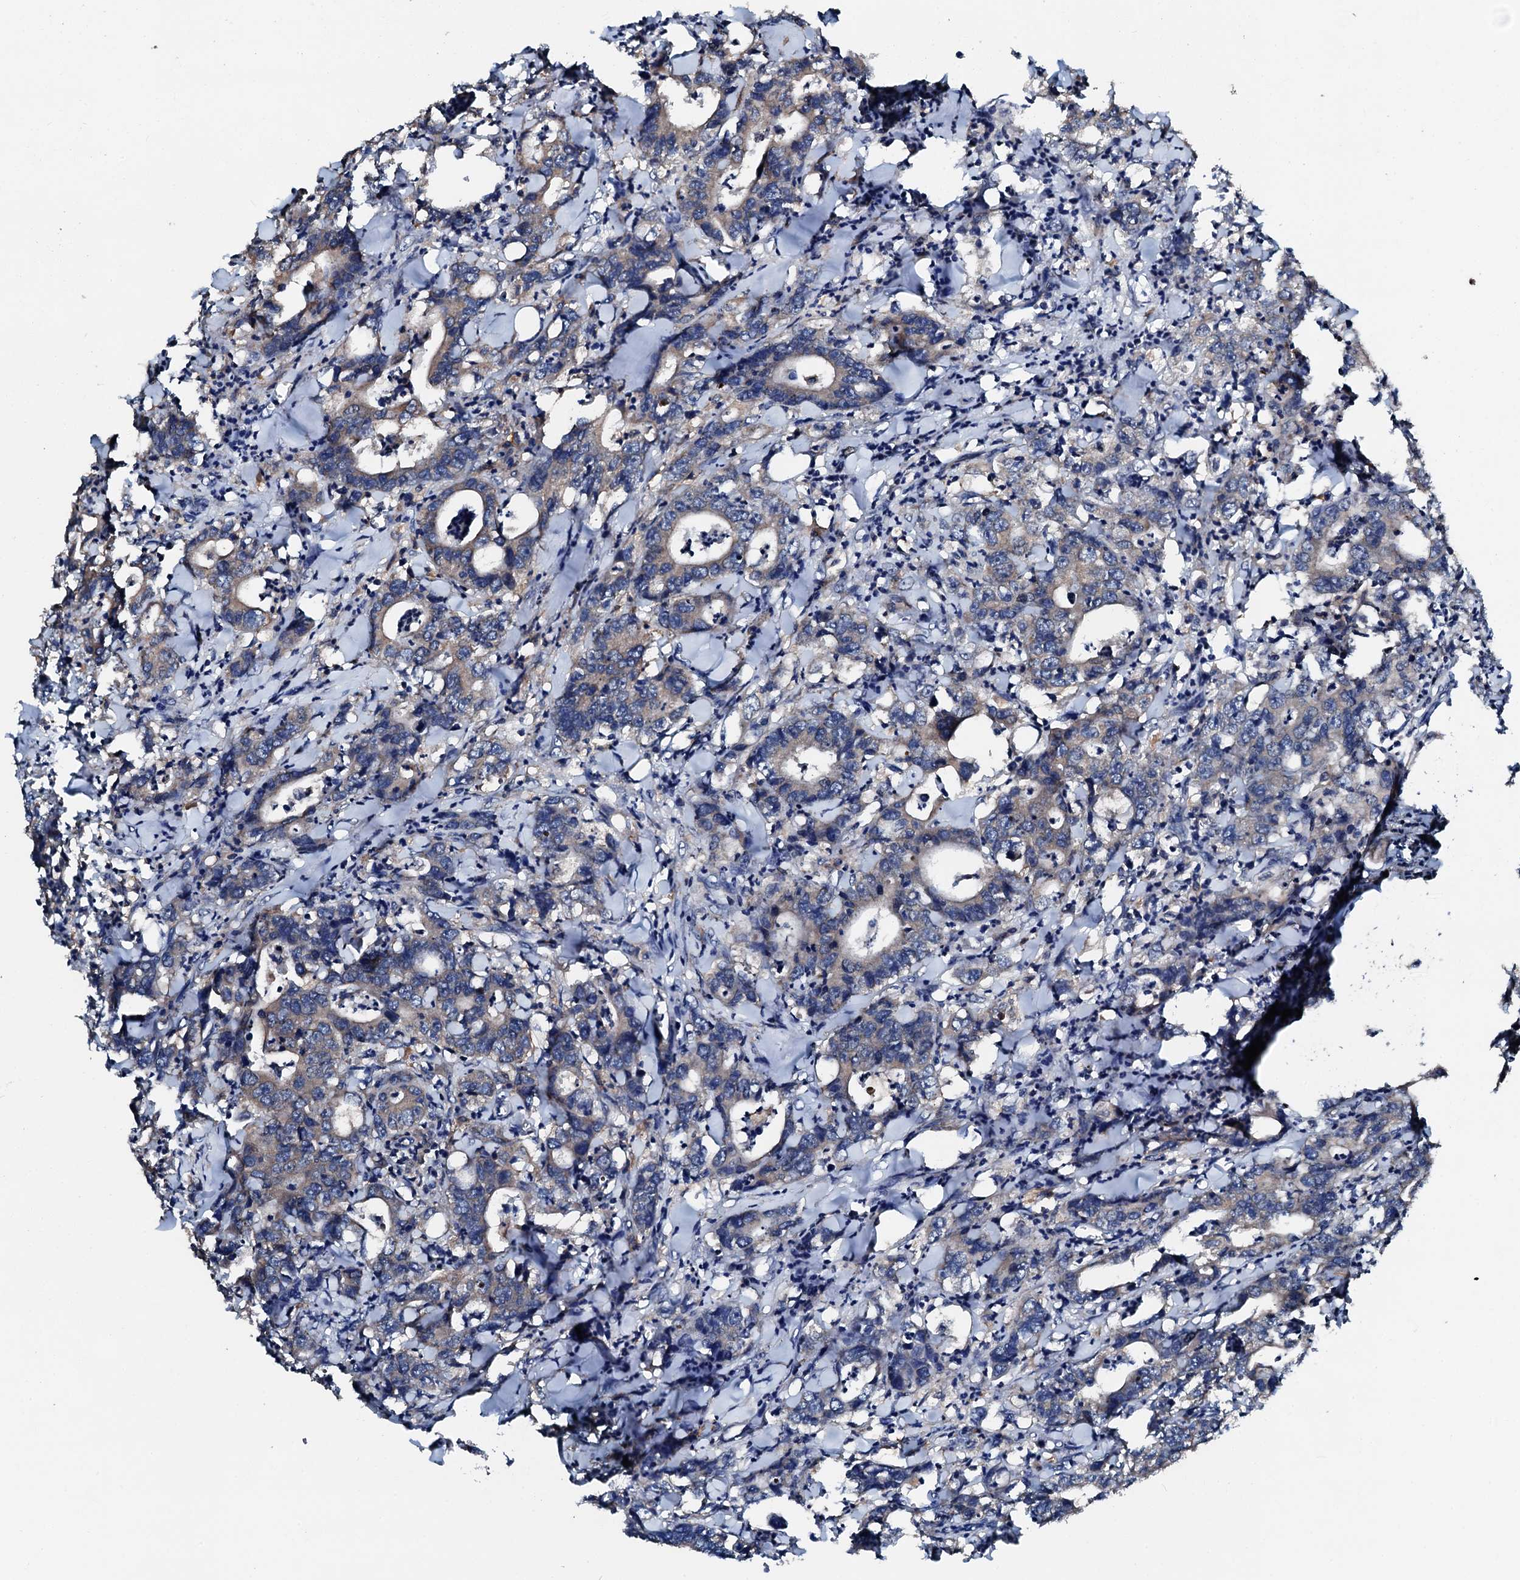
{"staining": {"intensity": "weak", "quantity": "<25%", "location": "cytoplasmic/membranous"}, "tissue": "colorectal cancer", "cell_type": "Tumor cells", "image_type": "cancer", "snomed": [{"axis": "morphology", "description": "Adenocarcinoma, NOS"}, {"axis": "topography", "description": "Colon"}], "caption": "Micrograph shows no significant protein positivity in tumor cells of colorectal cancer (adenocarcinoma). (Stains: DAB IHC with hematoxylin counter stain, Microscopy: brightfield microscopy at high magnification).", "gene": "FGD4", "patient": {"sex": "female", "age": 75}}